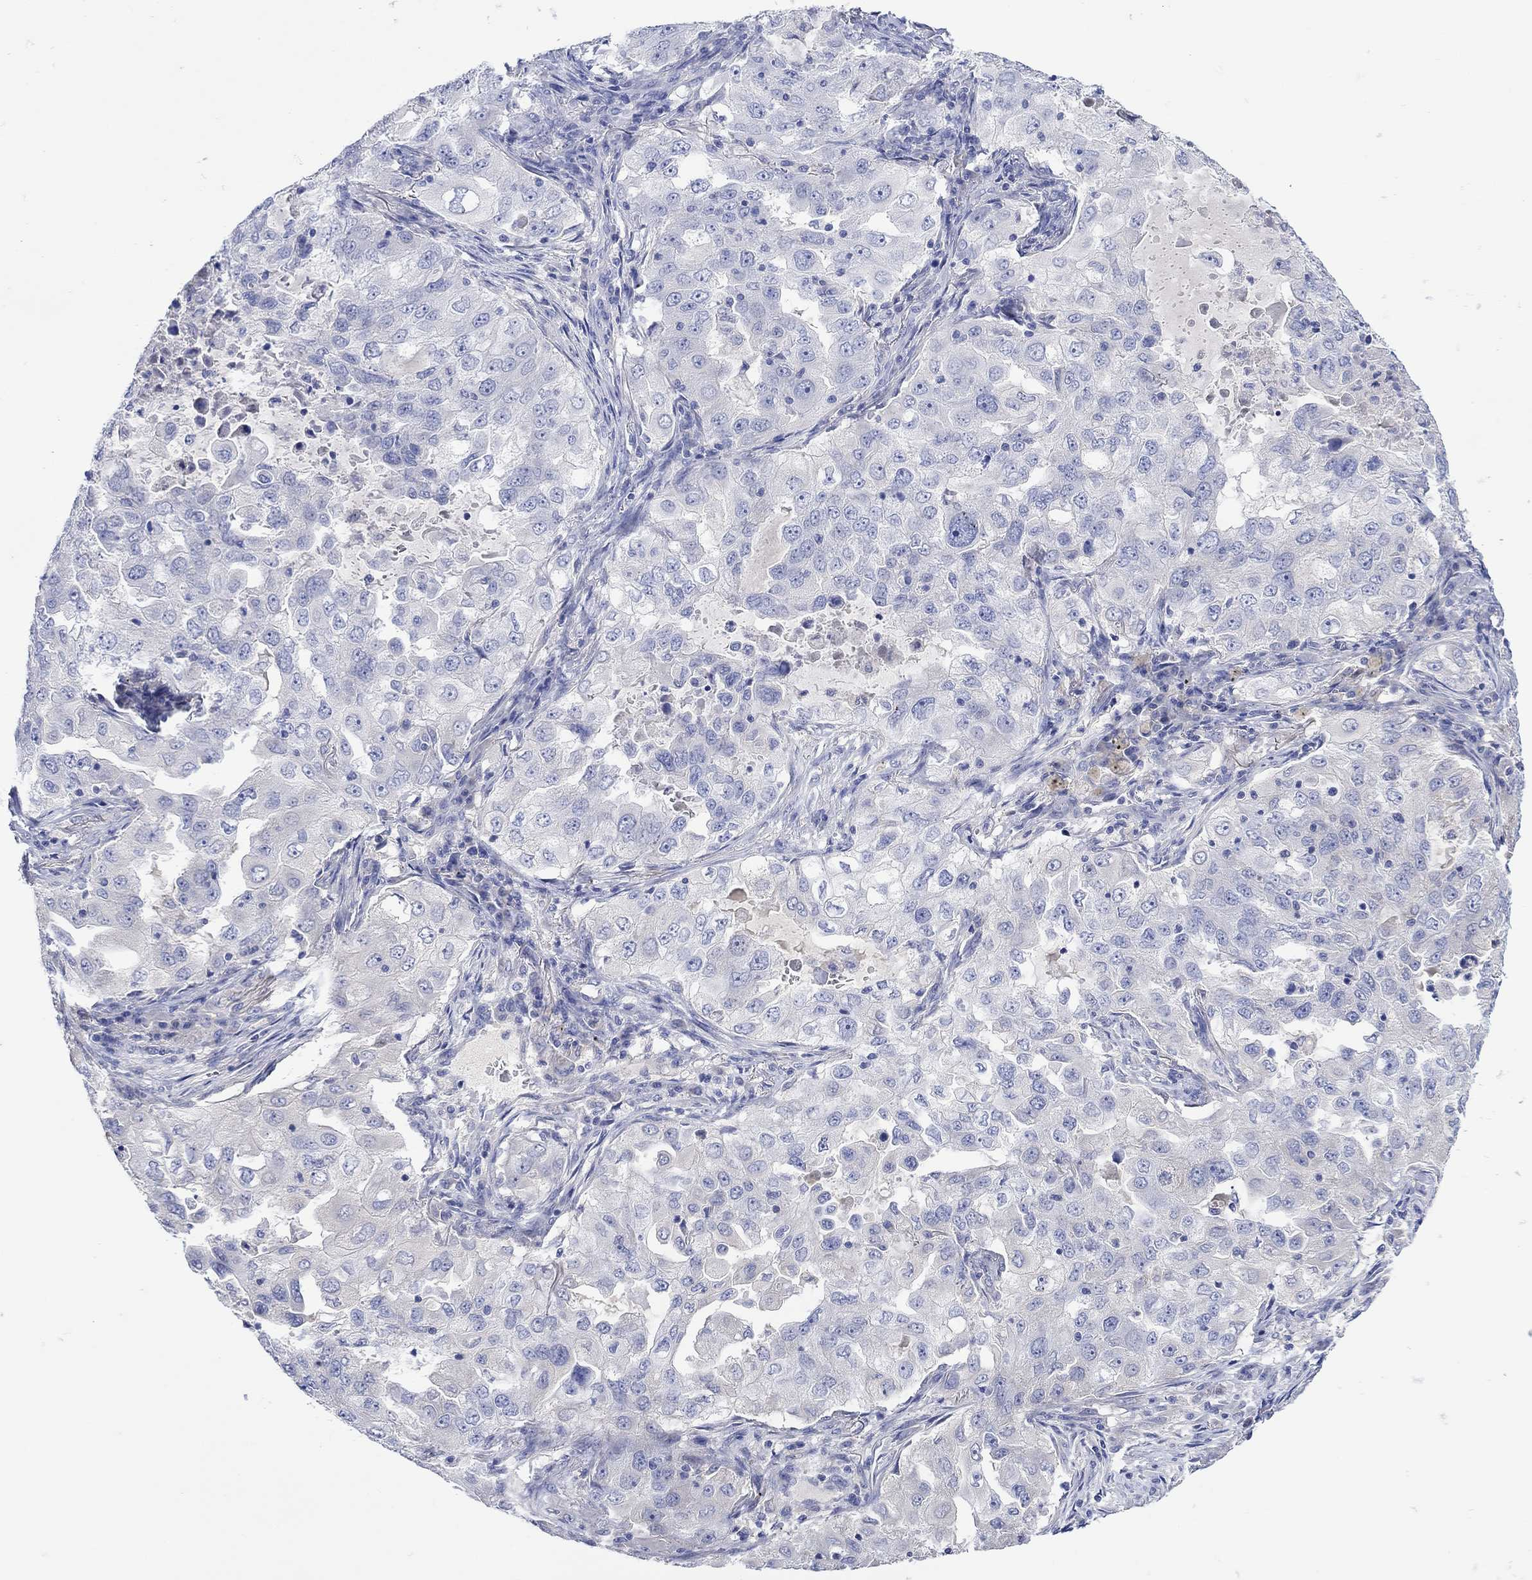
{"staining": {"intensity": "negative", "quantity": "none", "location": "none"}, "tissue": "lung cancer", "cell_type": "Tumor cells", "image_type": "cancer", "snomed": [{"axis": "morphology", "description": "Adenocarcinoma, NOS"}, {"axis": "topography", "description": "Lung"}], "caption": "Adenocarcinoma (lung) stained for a protein using immunohistochemistry (IHC) exhibits no expression tumor cells.", "gene": "MSI1", "patient": {"sex": "female", "age": 61}}